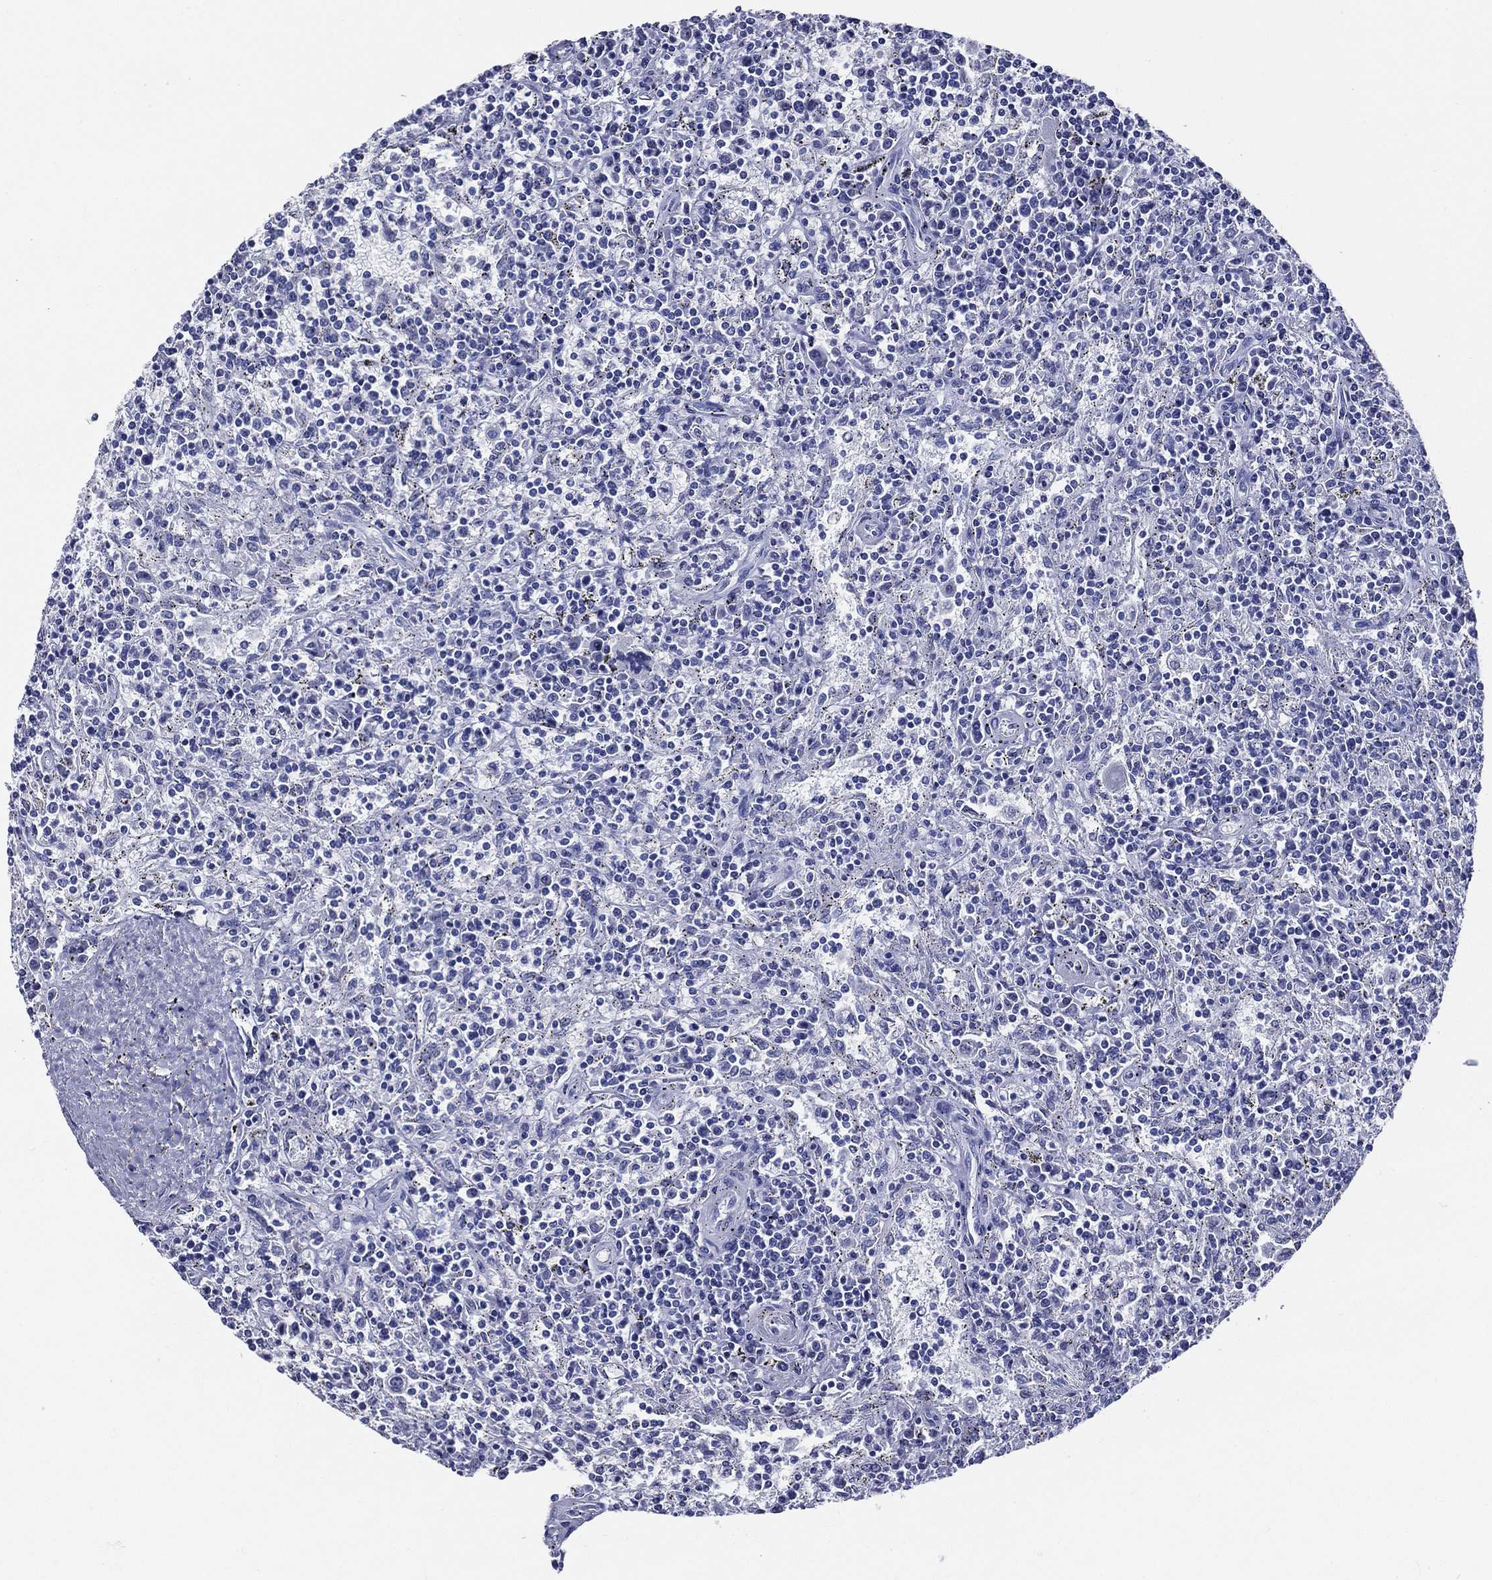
{"staining": {"intensity": "negative", "quantity": "none", "location": "none"}, "tissue": "lymphoma", "cell_type": "Tumor cells", "image_type": "cancer", "snomed": [{"axis": "morphology", "description": "Malignant lymphoma, non-Hodgkin's type, Low grade"}, {"axis": "topography", "description": "Spleen"}], "caption": "High magnification brightfield microscopy of malignant lymphoma, non-Hodgkin's type (low-grade) stained with DAB (brown) and counterstained with hematoxylin (blue): tumor cells show no significant positivity.", "gene": "ACE2", "patient": {"sex": "male", "age": 62}}